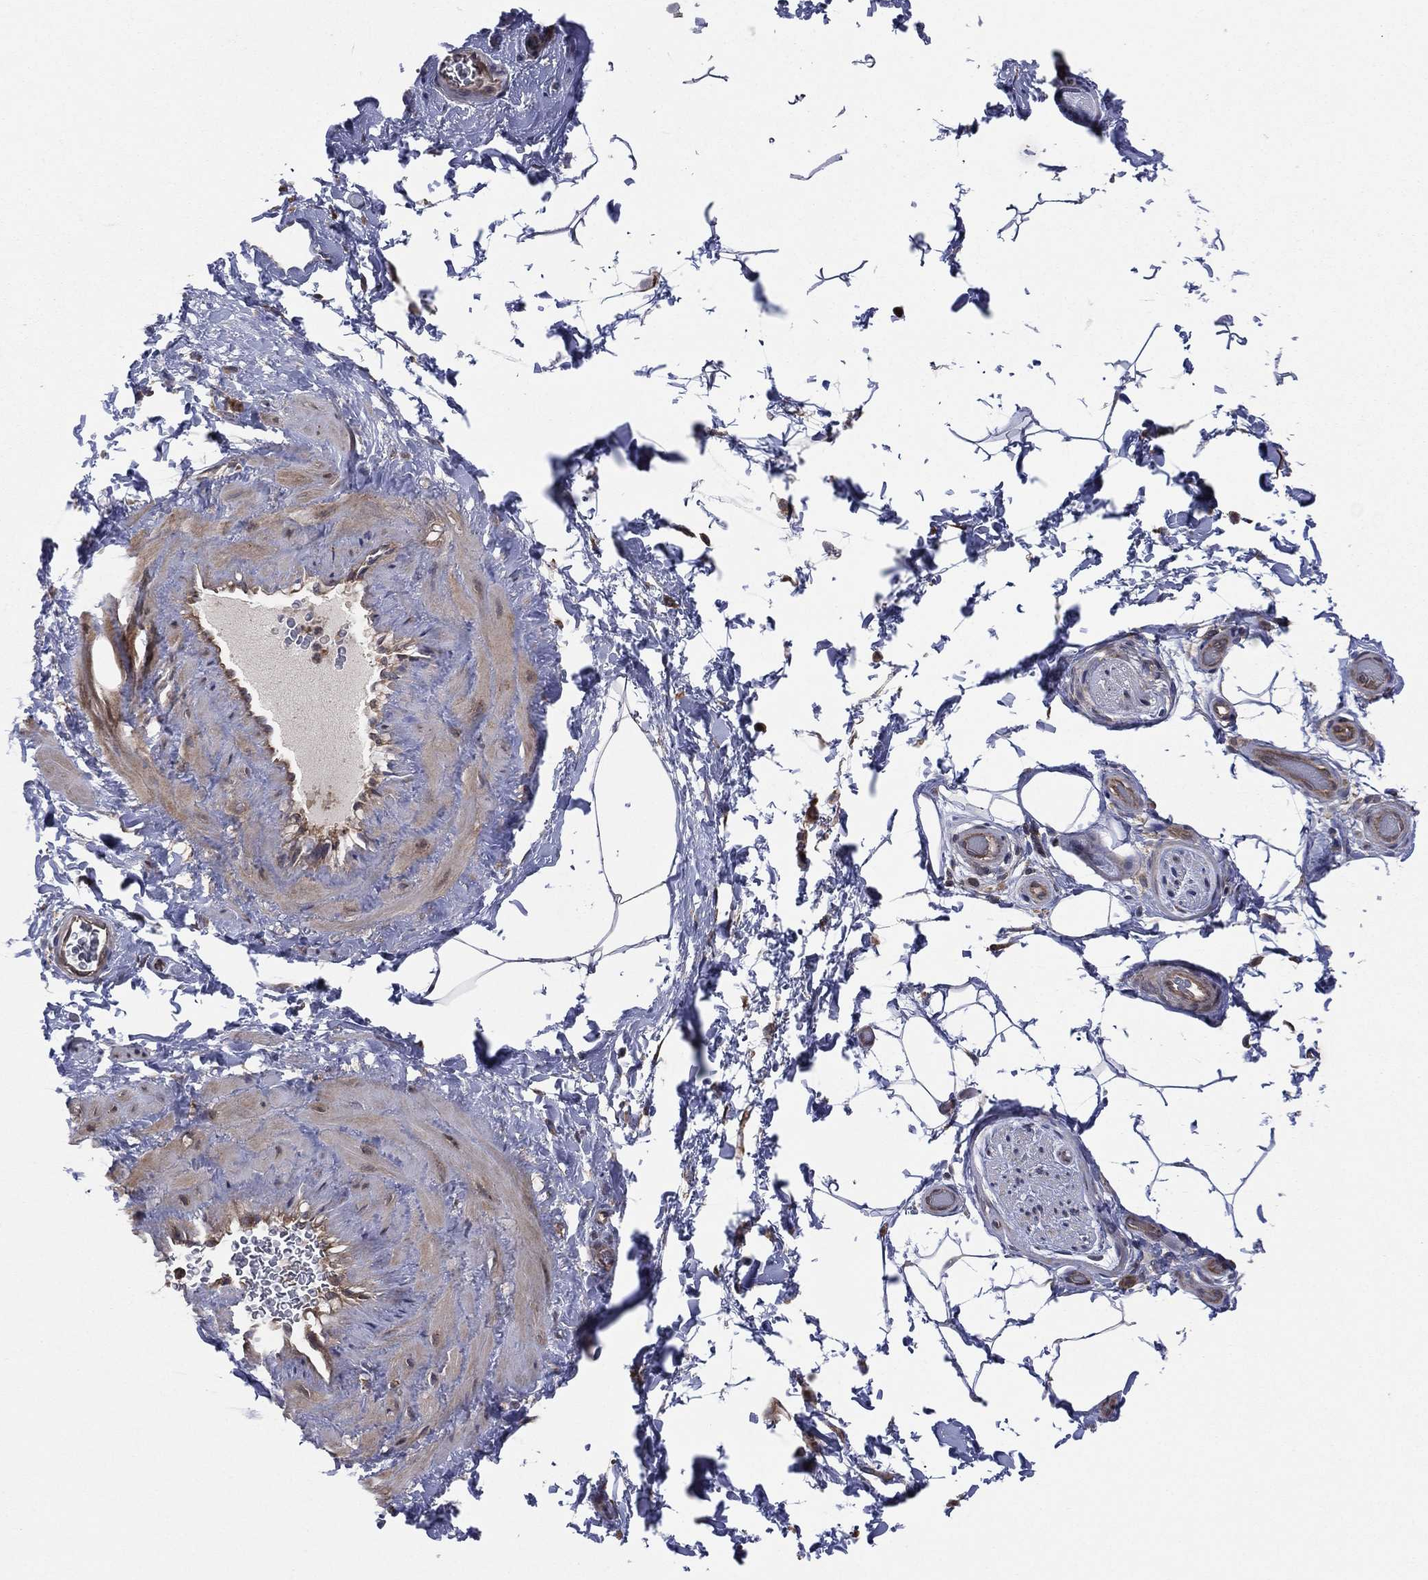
{"staining": {"intensity": "negative", "quantity": "none", "location": "none"}, "tissue": "adipose tissue", "cell_type": "Adipocytes", "image_type": "normal", "snomed": [{"axis": "morphology", "description": "Normal tissue, NOS"}, {"axis": "topography", "description": "Soft tissue"}, {"axis": "topography", "description": "Vascular tissue"}], "caption": "Histopathology image shows no significant protein positivity in adipocytes of benign adipose tissue. (IHC, brightfield microscopy, high magnification).", "gene": "C2orf76", "patient": {"sex": "male", "age": 41}}